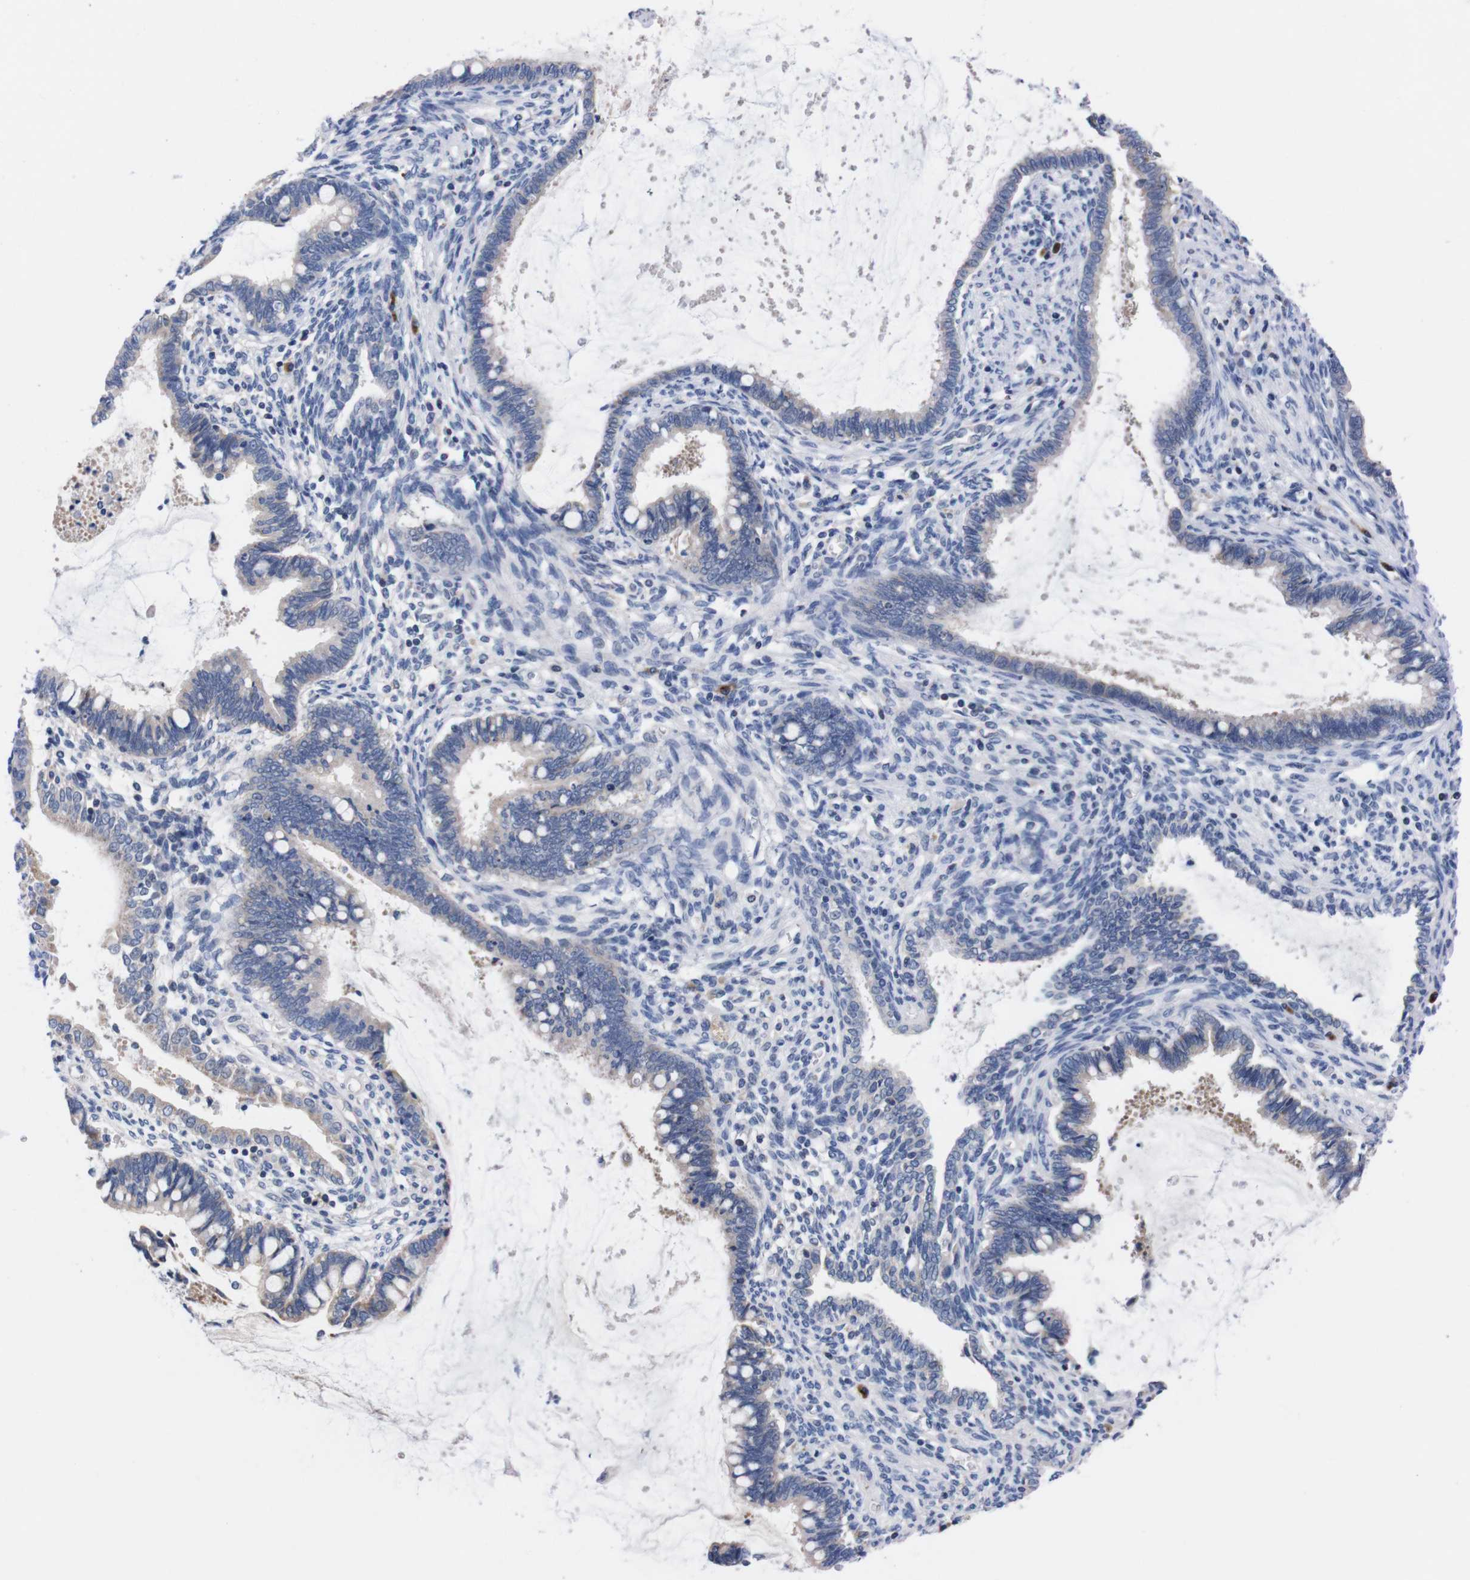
{"staining": {"intensity": "negative", "quantity": "none", "location": "none"}, "tissue": "cervical cancer", "cell_type": "Tumor cells", "image_type": "cancer", "snomed": [{"axis": "morphology", "description": "Adenocarcinoma, NOS"}, {"axis": "topography", "description": "Cervix"}], "caption": "Tumor cells are negative for protein expression in human cervical adenocarcinoma.", "gene": "FAM210A", "patient": {"sex": "female", "age": 44}}